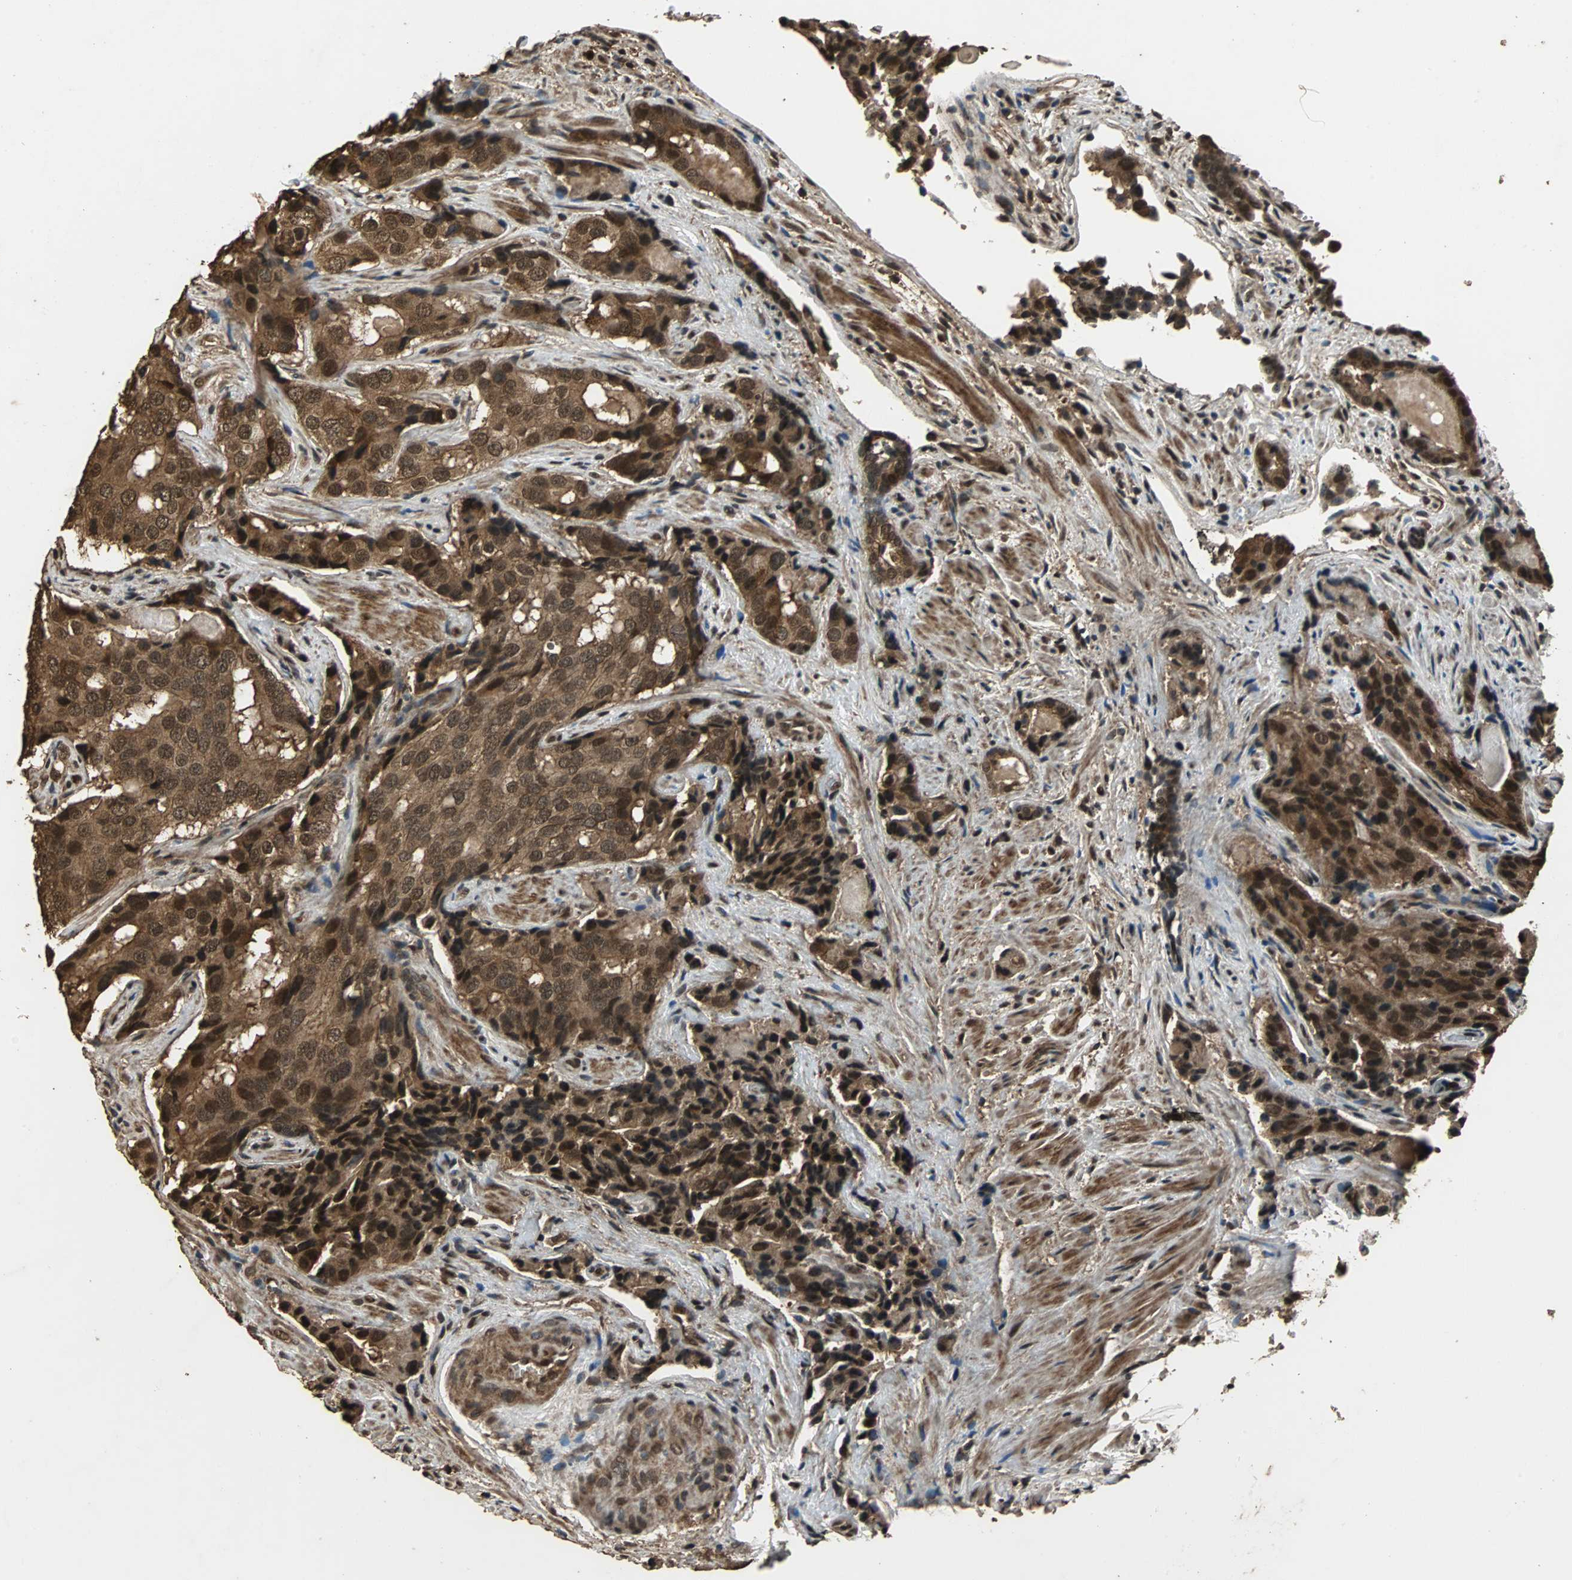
{"staining": {"intensity": "strong", "quantity": ">75%", "location": "cytoplasmic/membranous,nuclear"}, "tissue": "prostate cancer", "cell_type": "Tumor cells", "image_type": "cancer", "snomed": [{"axis": "morphology", "description": "Adenocarcinoma, High grade"}, {"axis": "topography", "description": "Prostate"}], "caption": "This is a photomicrograph of IHC staining of adenocarcinoma (high-grade) (prostate), which shows strong expression in the cytoplasmic/membranous and nuclear of tumor cells.", "gene": "ZNF18", "patient": {"sex": "male", "age": 58}}